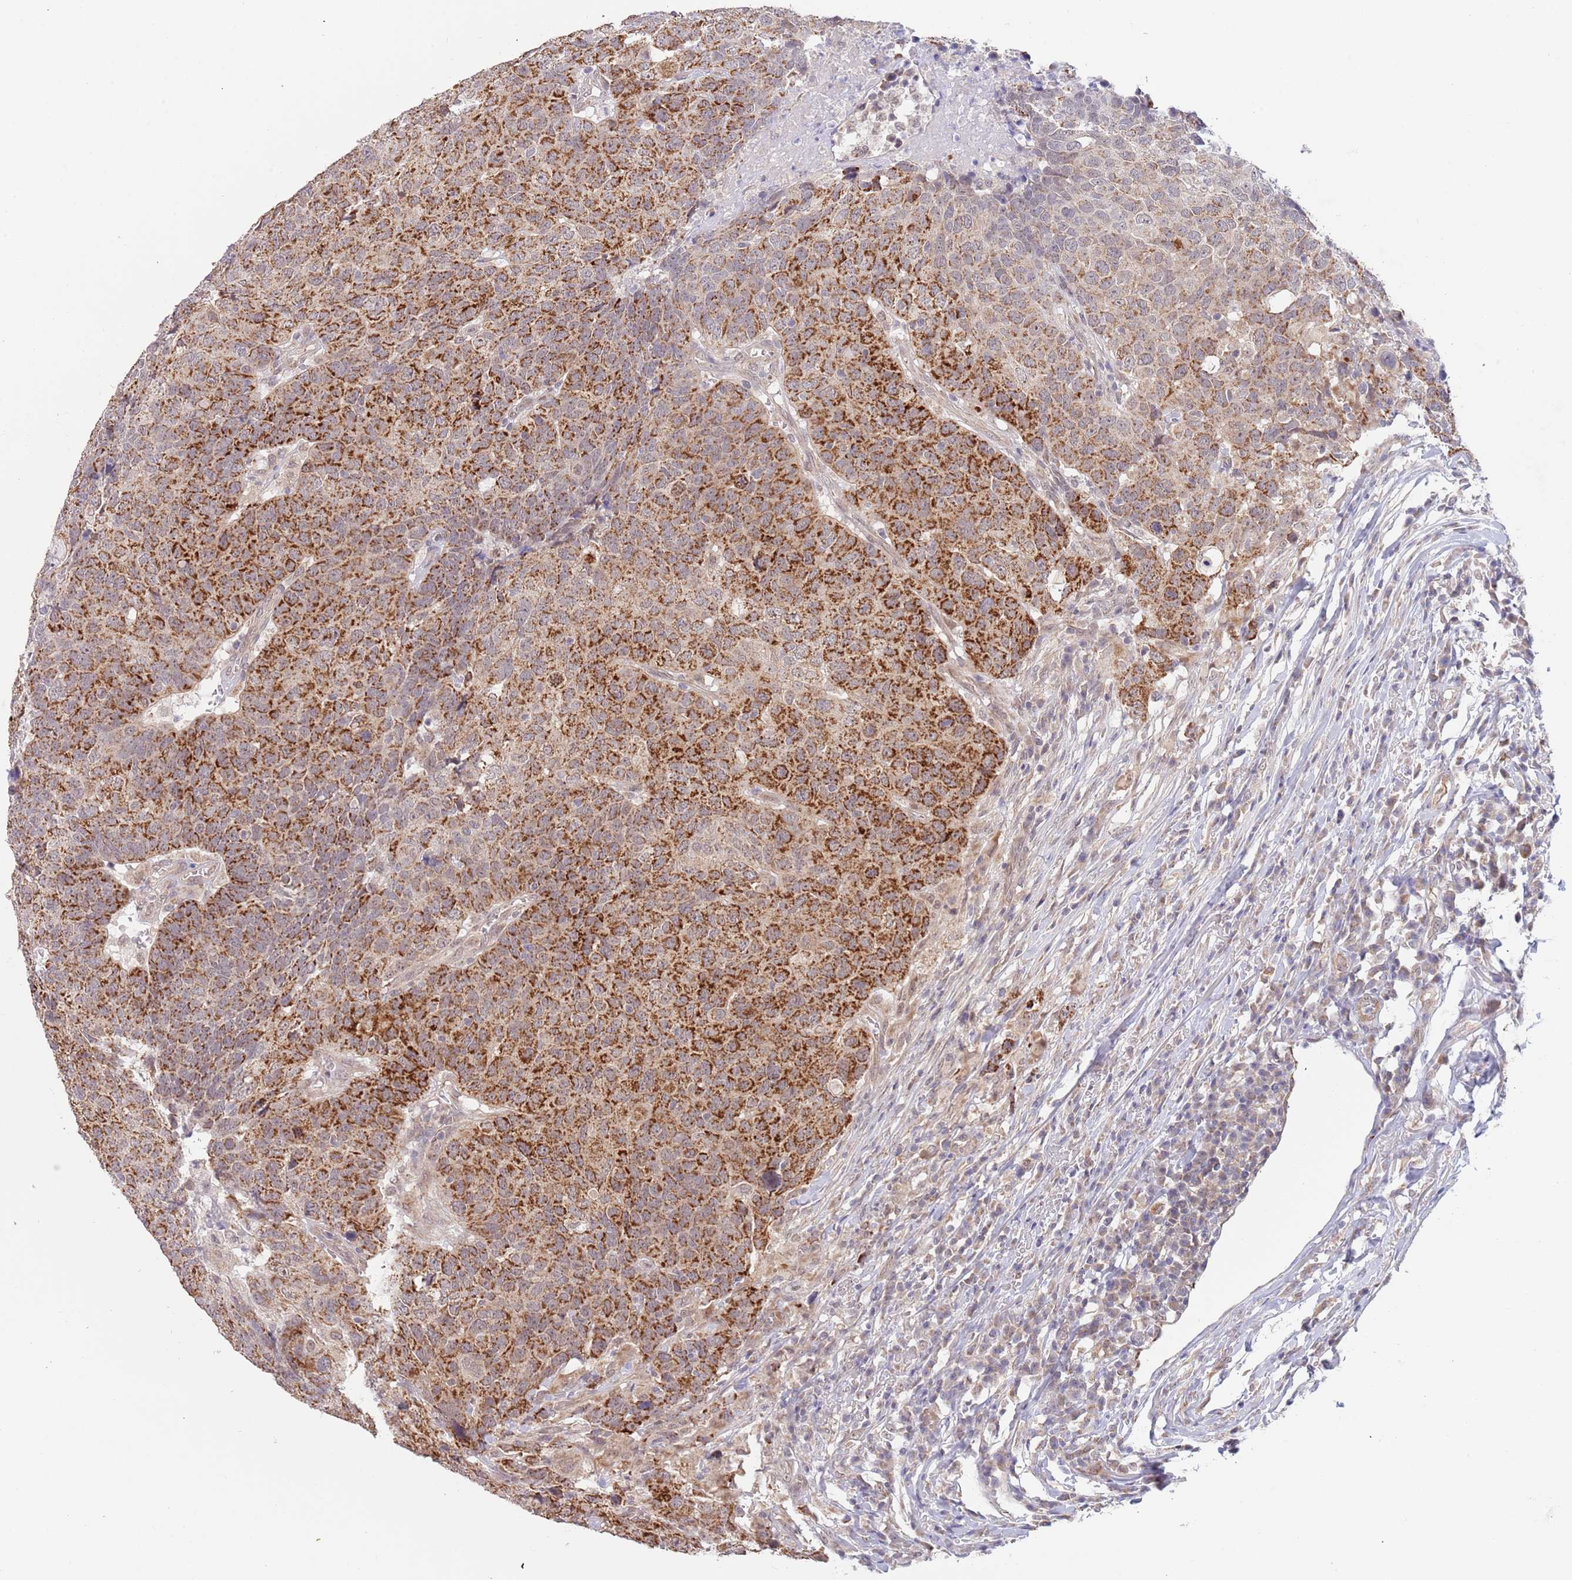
{"staining": {"intensity": "strong", "quantity": ">75%", "location": "cytoplasmic/membranous"}, "tissue": "head and neck cancer", "cell_type": "Tumor cells", "image_type": "cancer", "snomed": [{"axis": "morphology", "description": "Normal tissue, NOS"}, {"axis": "morphology", "description": "Squamous cell carcinoma, NOS"}, {"axis": "topography", "description": "Skeletal muscle"}, {"axis": "topography", "description": "Vascular tissue"}, {"axis": "topography", "description": "Peripheral nerve tissue"}, {"axis": "topography", "description": "Head-Neck"}], "caption": "Strong cytoplasmic/membranous expression for a protein is present in about >75% of tumor cells of head and neck cancer (squamous cell carcinoma) using immunohistochemistry (IHC).", "gene": "UQCC3", "patient": {"sex": "male", "age": 66}}